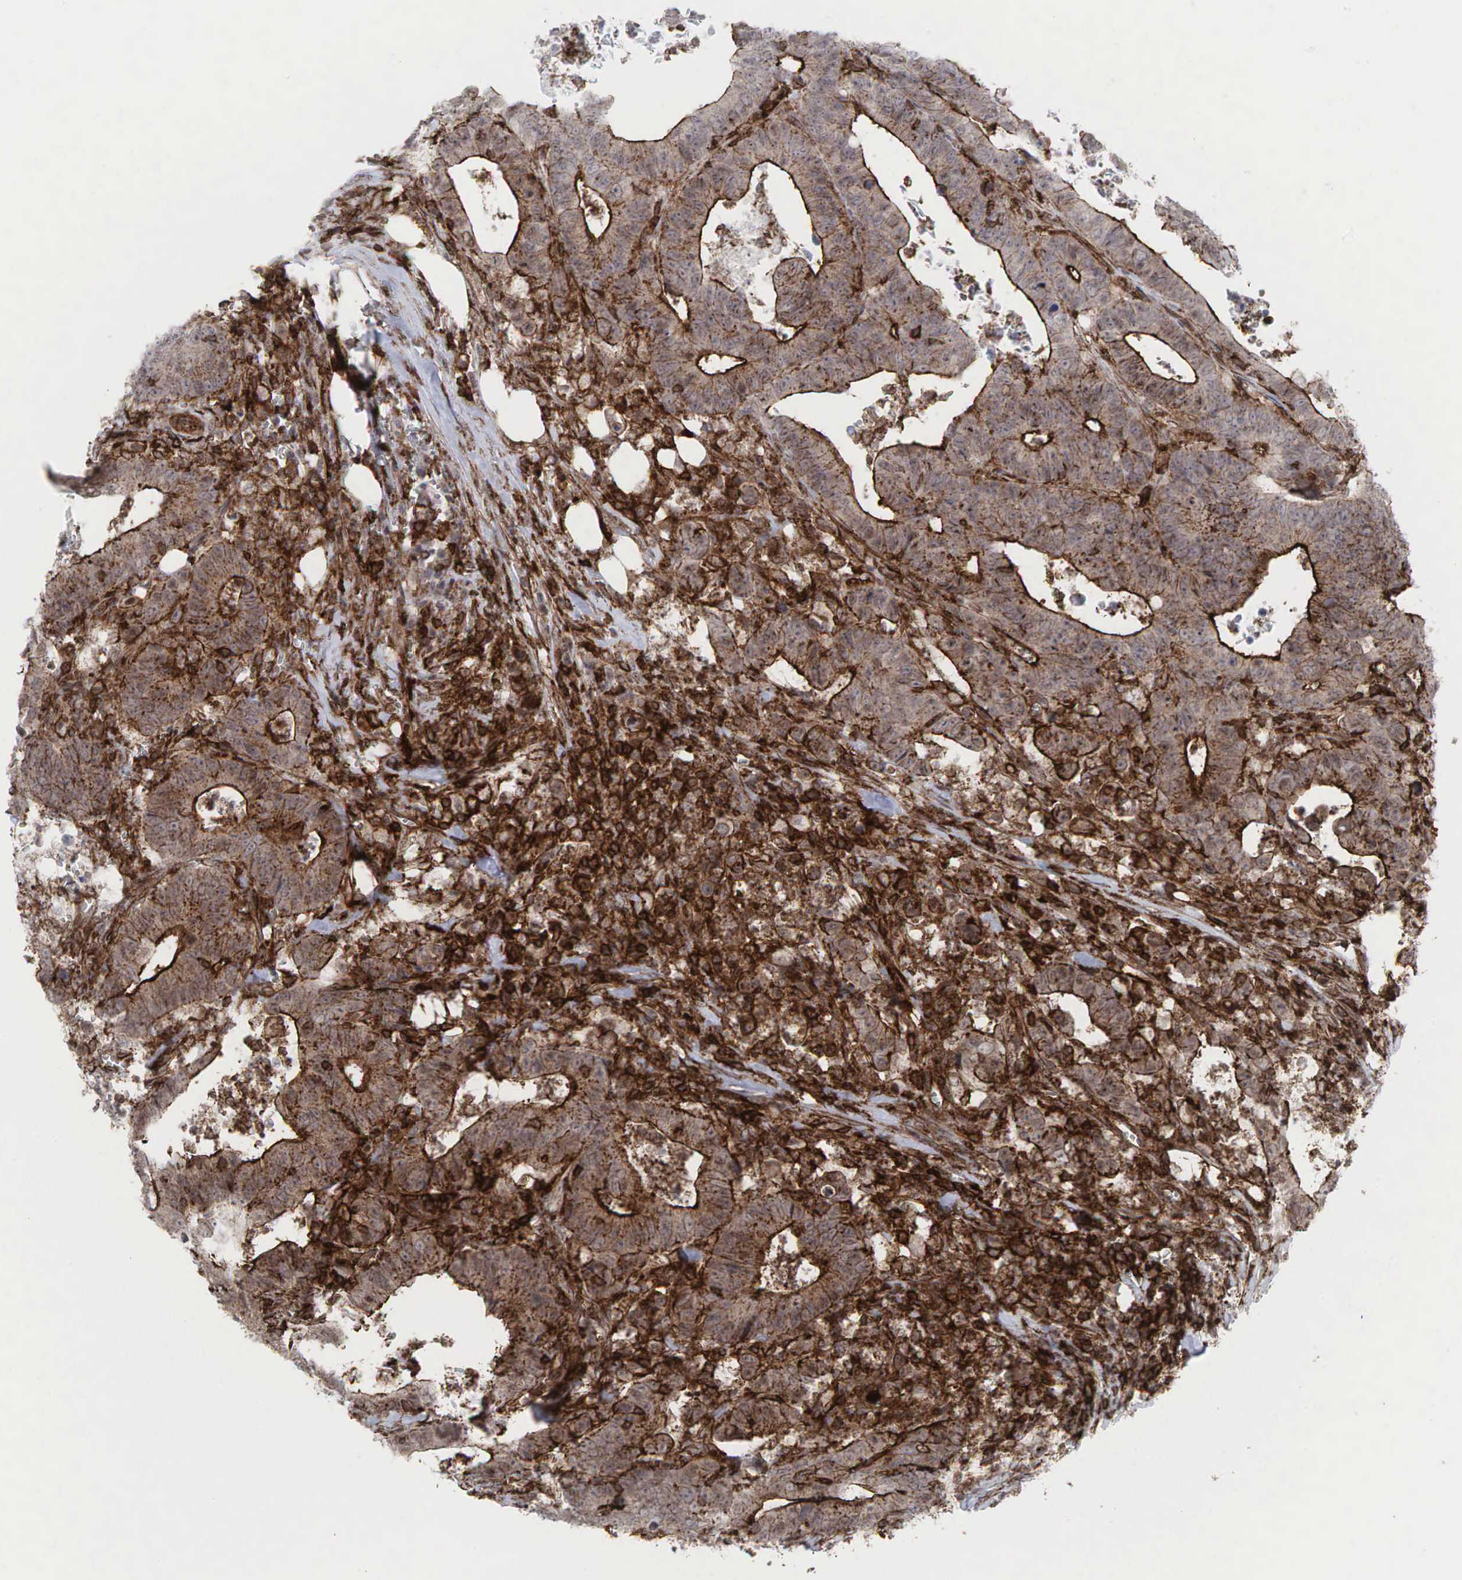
{"staining": {"intensity": "strong", "quantity": ">75%", "location": "cytoplasmic/membranous"}, "tissue": "colorectal cancer", "cell_type": "Tumor cells", "image_type": "cancer", "snomed": [{"axis": "morphology", "description": "Adenocarcinoma, NOS"}, {"axis": "topography", "description": "Colon"}], "caption": "Protein staining exhibits strong cytoplasmic/membranous positivity in about >75% of tumor cells in colorectal cancer. The staining was performed using DAB, with brown indicating positive protein expression. Nuclei are stained blue with hematoxylin.", "gene": "GPRASP1", "patient": {"sex": "female", "age": 76}}